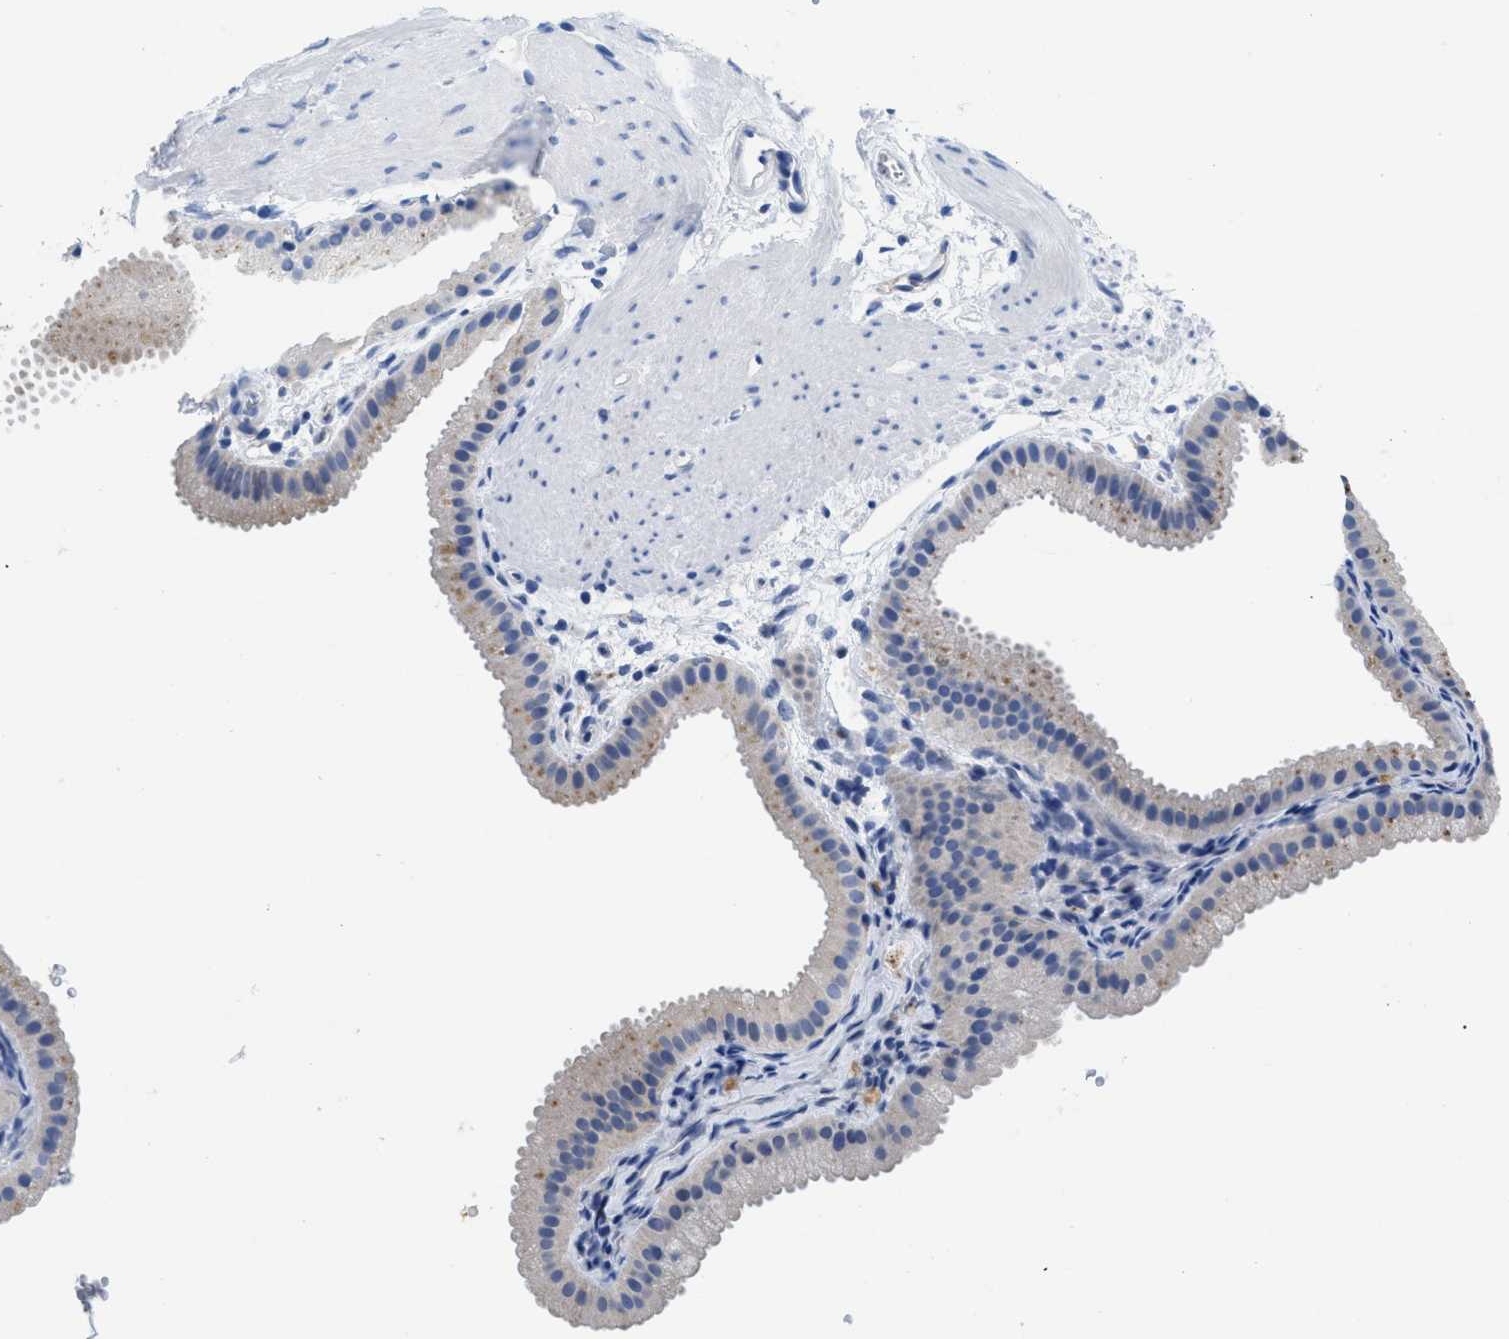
{"staining": {"intensity": "negative", "quantity": "none", "location": "none"}, "tissue": "gallbladder", "cell_type": "Glandular cells", "image_type": "normal", "snomed": [{"axis": "morphology", "description": "Normal tissue, NOS"}, {"axis": "topography", "description": "Gallbladder"}], "caption": "This is an IHC micrograph of normal gallbladder. There is no expression in glandular cells.", "gene": "APOBEC2", "patient": {"sex": "female", "age": 64}}